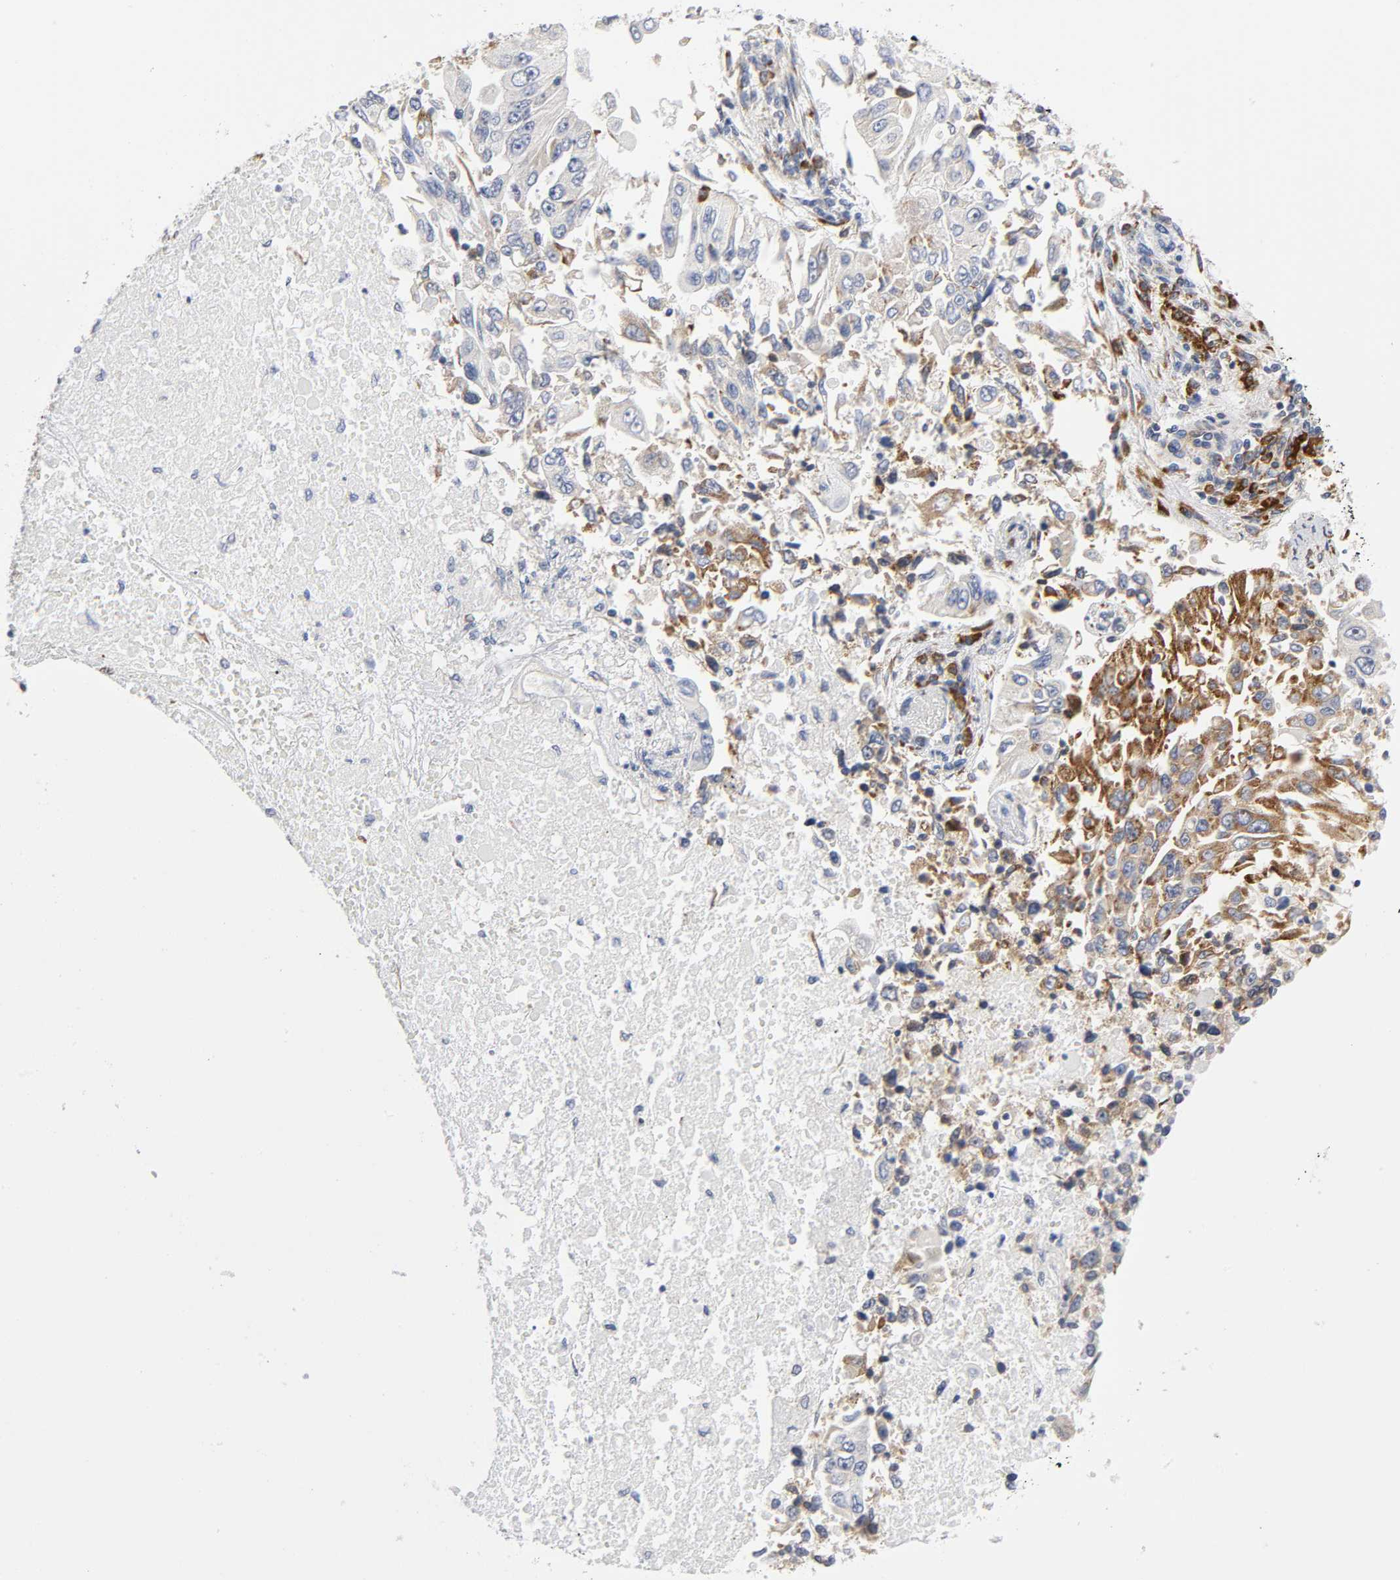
{"staining": {"intensity": "moderate", "quantity": "25%-75%", "location": "cytoplasmic/membranous"}, "tissue": "lung cancer", "cell_type": "Tumor cells", "image_type": "cancer", "snomed": [{"axis": "morphology", "description": "Adenocarcinoma, NOS"}, {"axis": "topography", "description": "Lung"}], "caption": "A brown stain labels moderate cytoplasmic/membranous expression of a protein in lung cancer tumor cells.", "gene": "REL", "patient": {"sex": "male", "age": 84}}